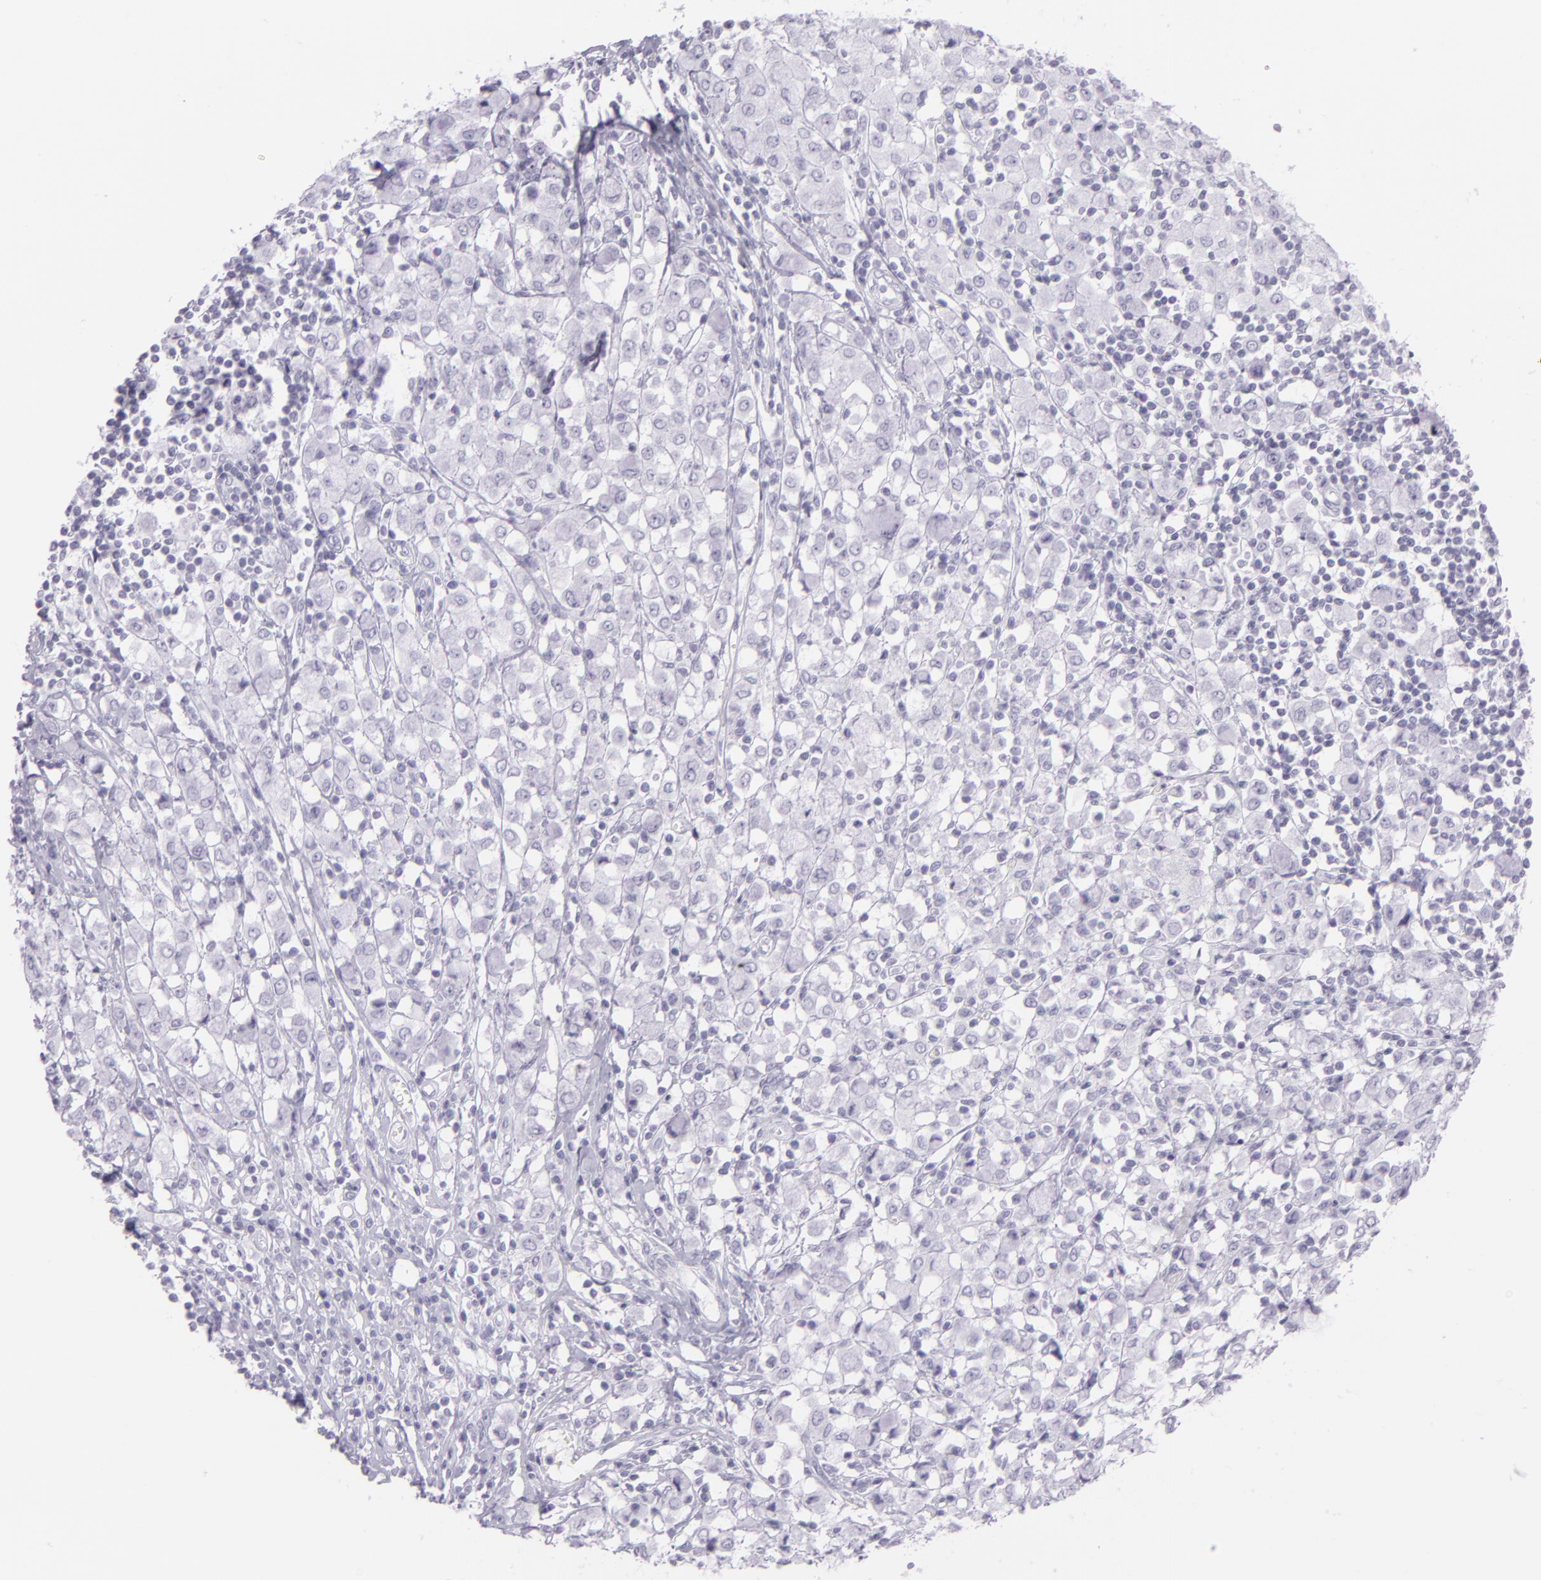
{"staining": {"intensity": "negative", "quantity": "none", "location": "none"}, "tissue": "breast cancer", "cell_type": "Tumor cells", "image_type": "cancer", "snomed": [{"axis": "morphology", "description": "Lobular carcinoma"}, {"axis": "topography", "description": "Breast"}], "caption": "IHC histopathology image of human lobular carcinoma (breast) stained for a protein (brown), which demonstrates no staining in tumor cells.", "gene": "MUC6", "patient": {"sex": "female", "age": 85}}